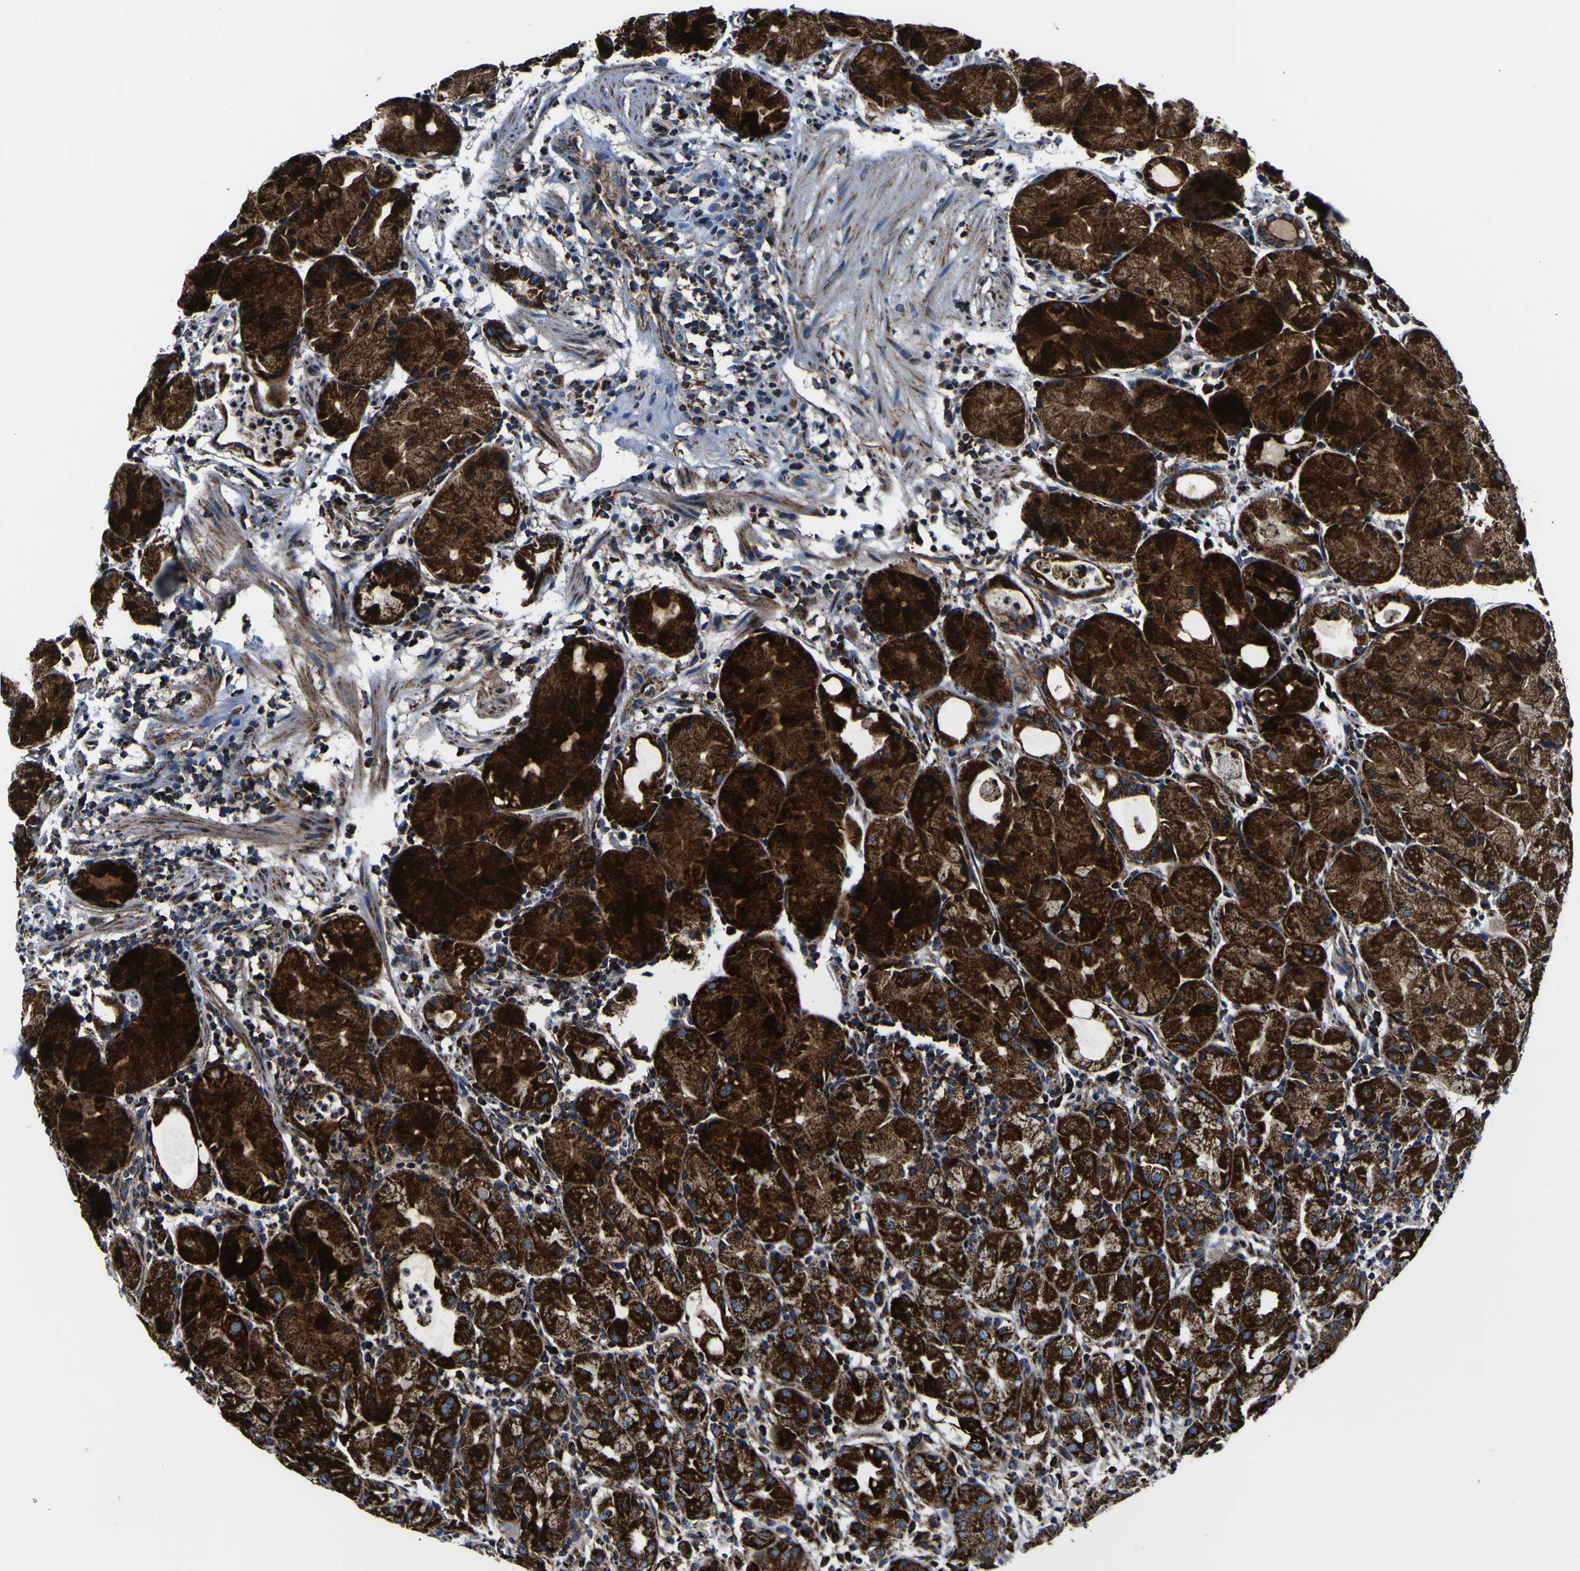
{"staining": {"intensity": "strong", "quantity": ">75%", "location": "cytoplasmic/membranous"}, "tissue": "stomach", "cell_type": "Glandular cells", "image_type": "normal", "snomed": [{"axis": "morphology", "description": "Normal tissue, NOS"}, {"axis": "topography", "description": "Stomach"}, {"axis": "topography", "description": "Stomach, lower"}], "caption": "A brown stain labels strong cytoplasmic/membranous expression of a protein in glandular cells of benign stomach. (IHC, brightfield microscopy, high magnification).", "gene": "PTRH2", "patient": {"sex": "female", "age": 75}}